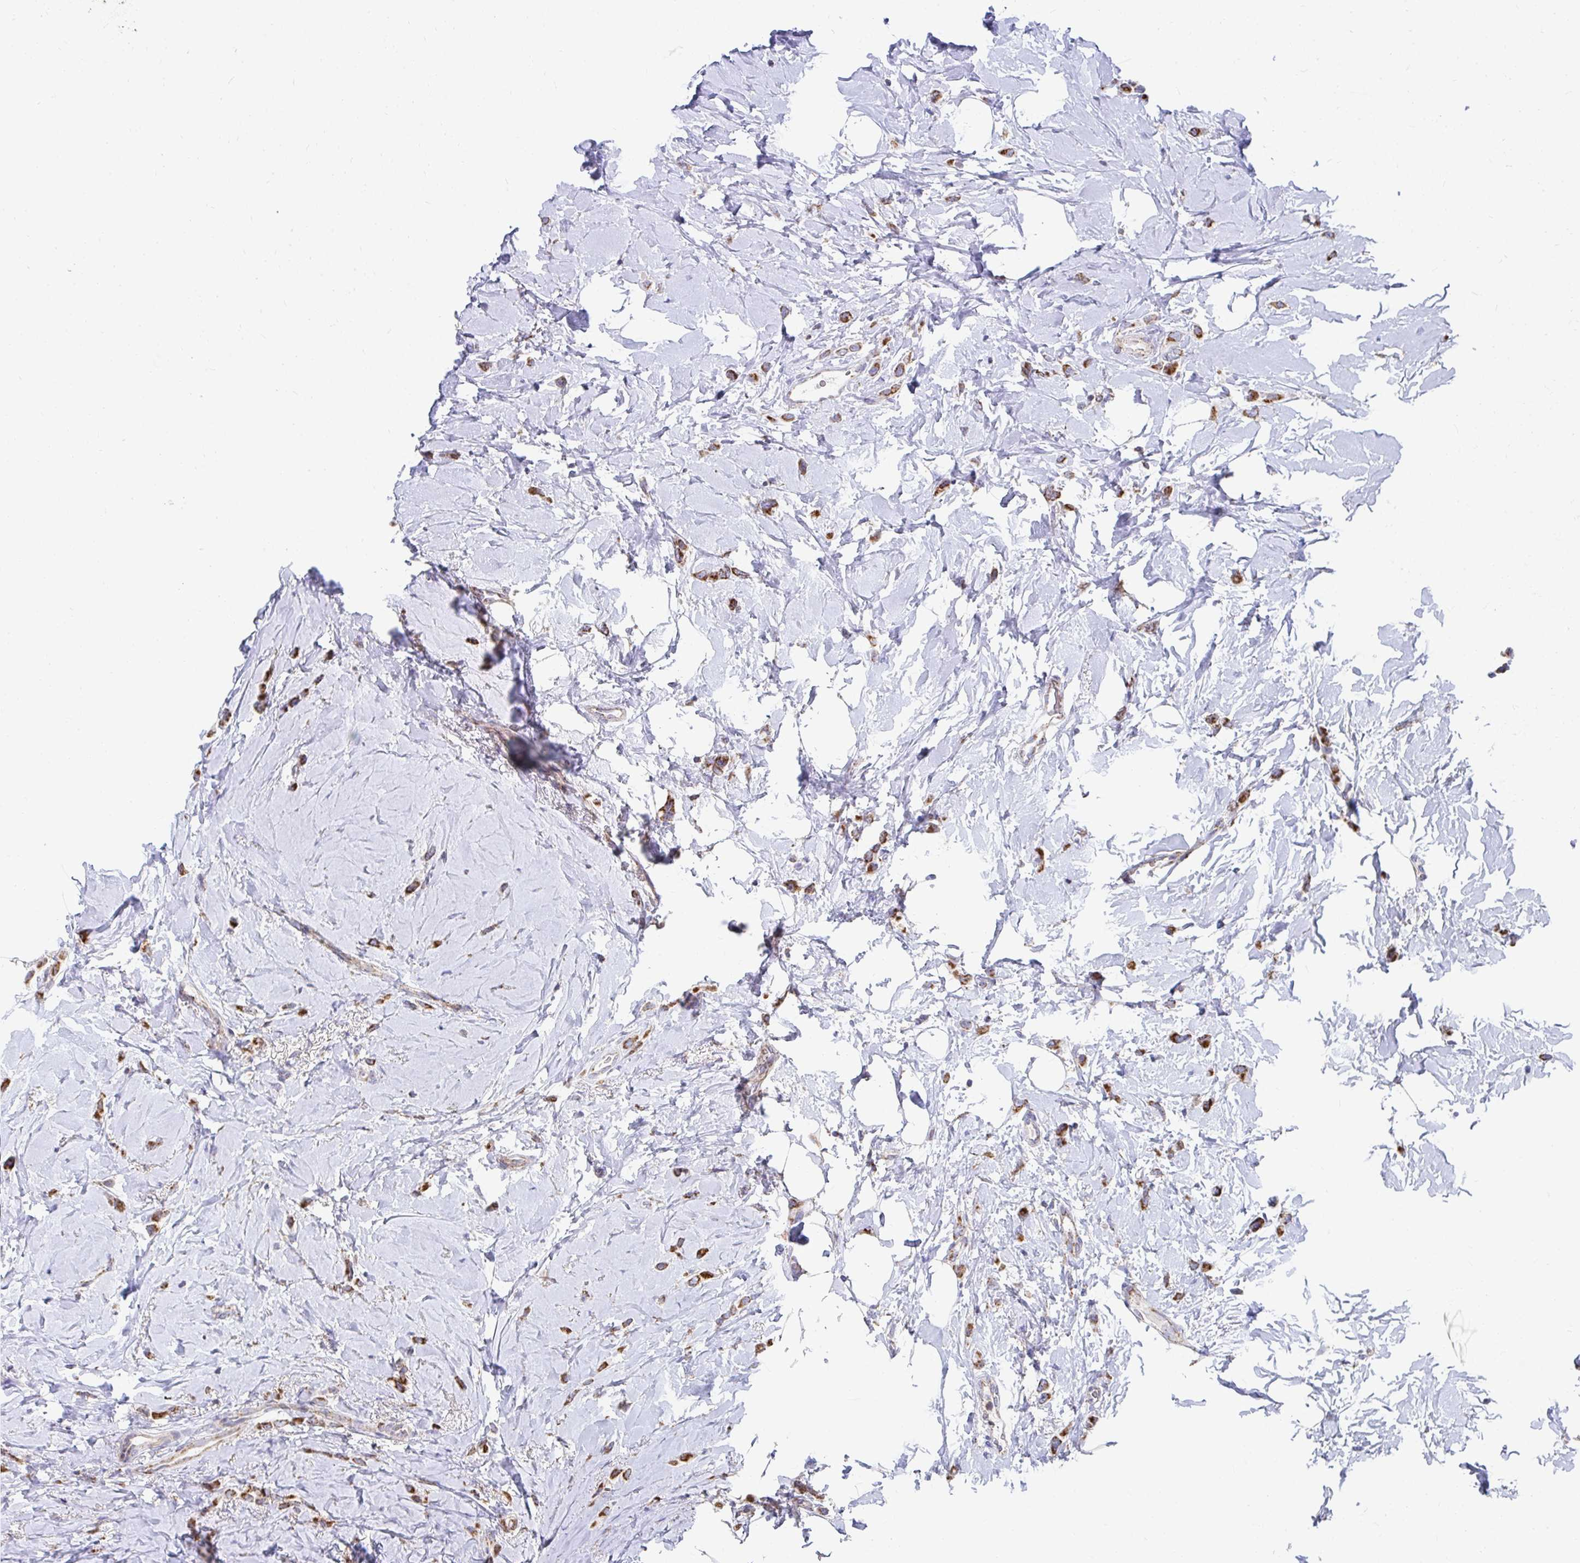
{"staining": {"intensity": "strong", "quantity": ">75%", "location": "cytoplasmic/membranous"}, "tissue": "breast cancer", "cell_type": "Tumor cells", "image_type": "cancer", "snomed": [{"axis": "morphology", "description": "Lobular carcinoma"}, {"axis": "topography", "description": "Breast"}], "caption": "Protein analysis of breast cancer tissue reveals strong cytoplasmic/membranous positivity in approximately >75% of tumor cells.", "gene": "EXOC5", "patient": {"sex": "female", "age": 66}}